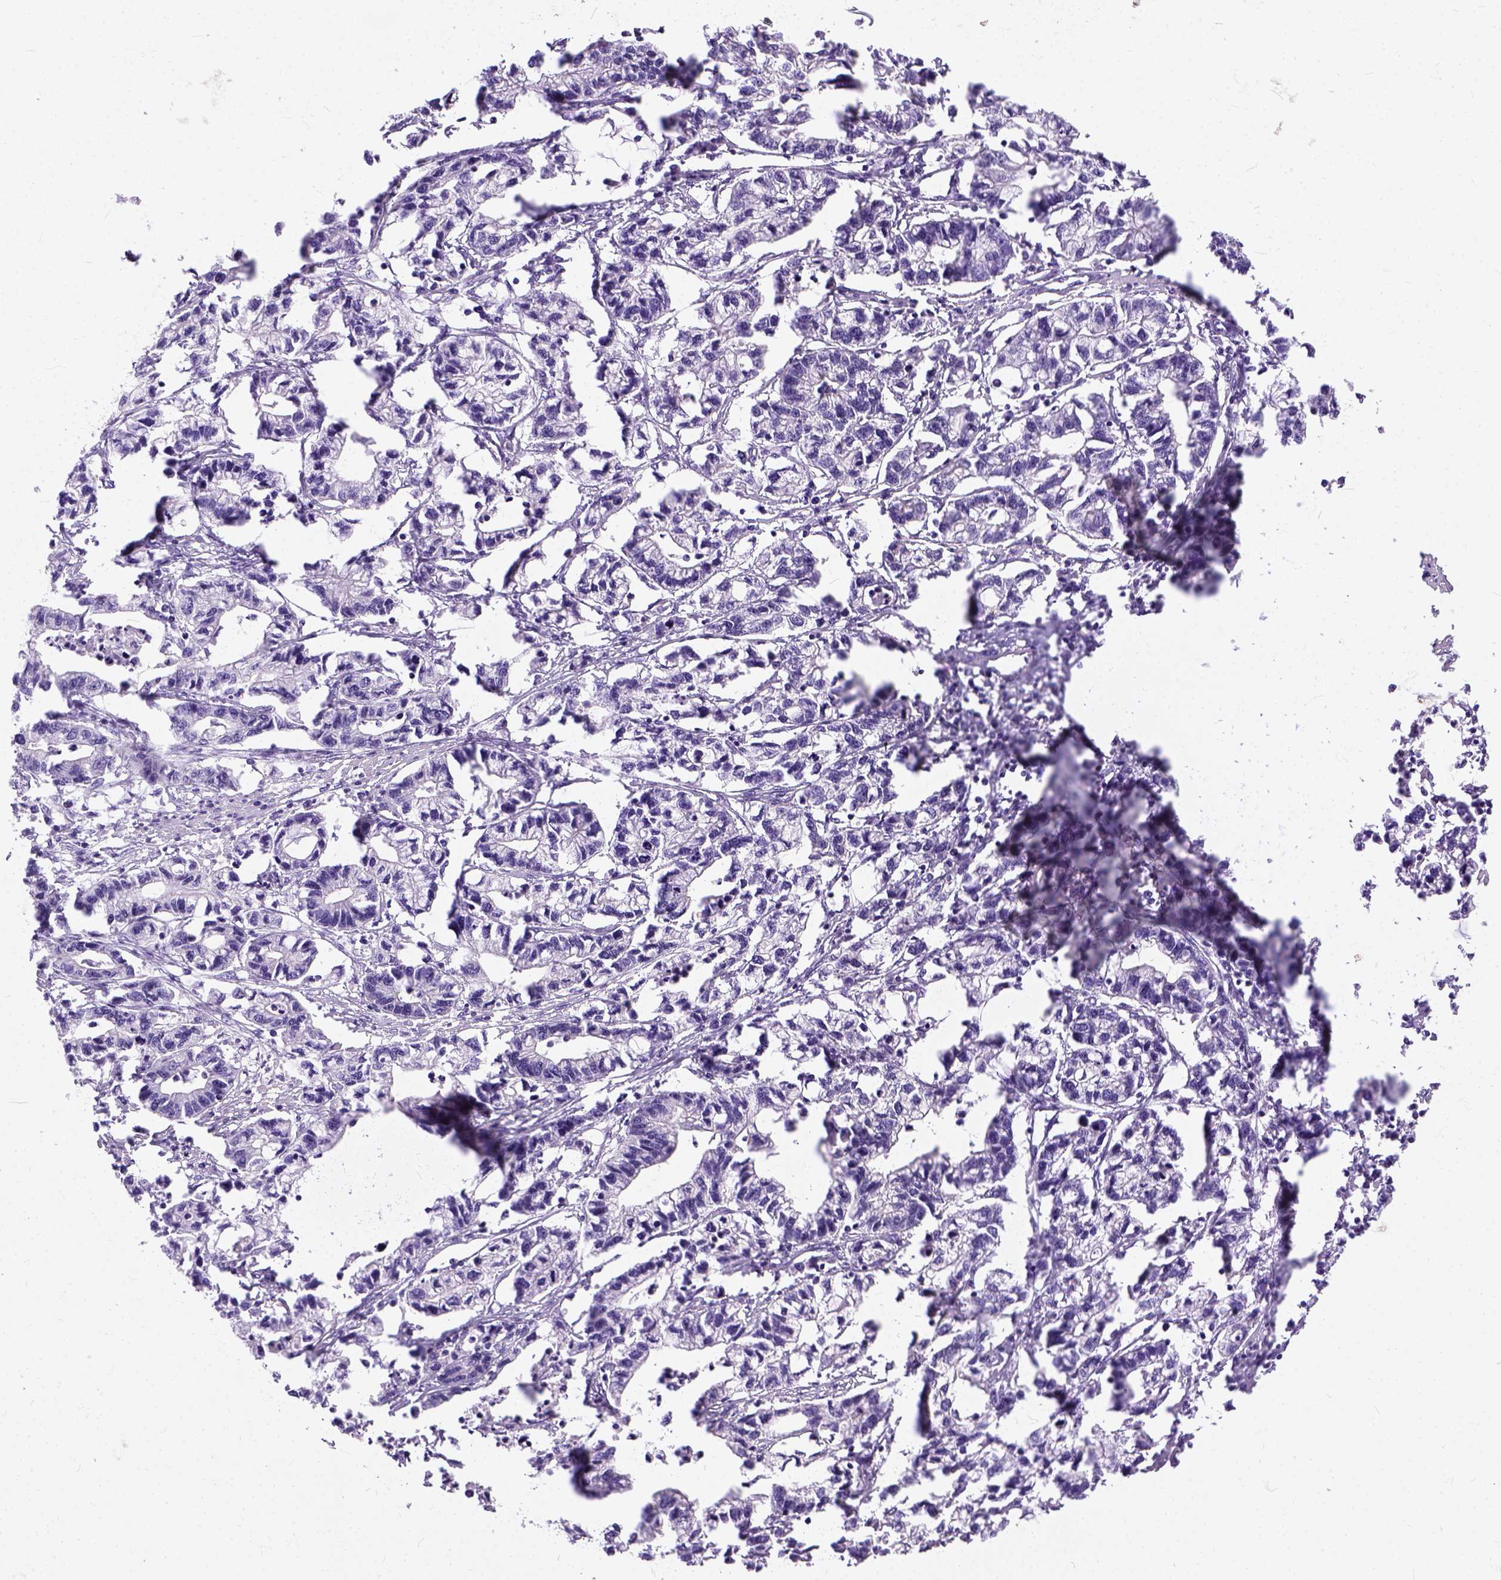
{"staining": {"intensity": "negative", "quantity": "none", "location": "none"}, "tissue": "stomach cancer", "cell_type": "Tumor cells", "image_type": "cancer", "snomed": [{"axis": "morphology", "description": "Adenocarcinoma, NOS"}, {"axis": "topography", "description": "Stomach"}], "caption": "Stomach cancer (adenocarcinoma) was stained to show a protein in brown. There is no significant positivity in tumor cells. Nuclei are stained in blue.", "gene": "ADGRF1", "patient": {"sex": "male", "age": 83}}